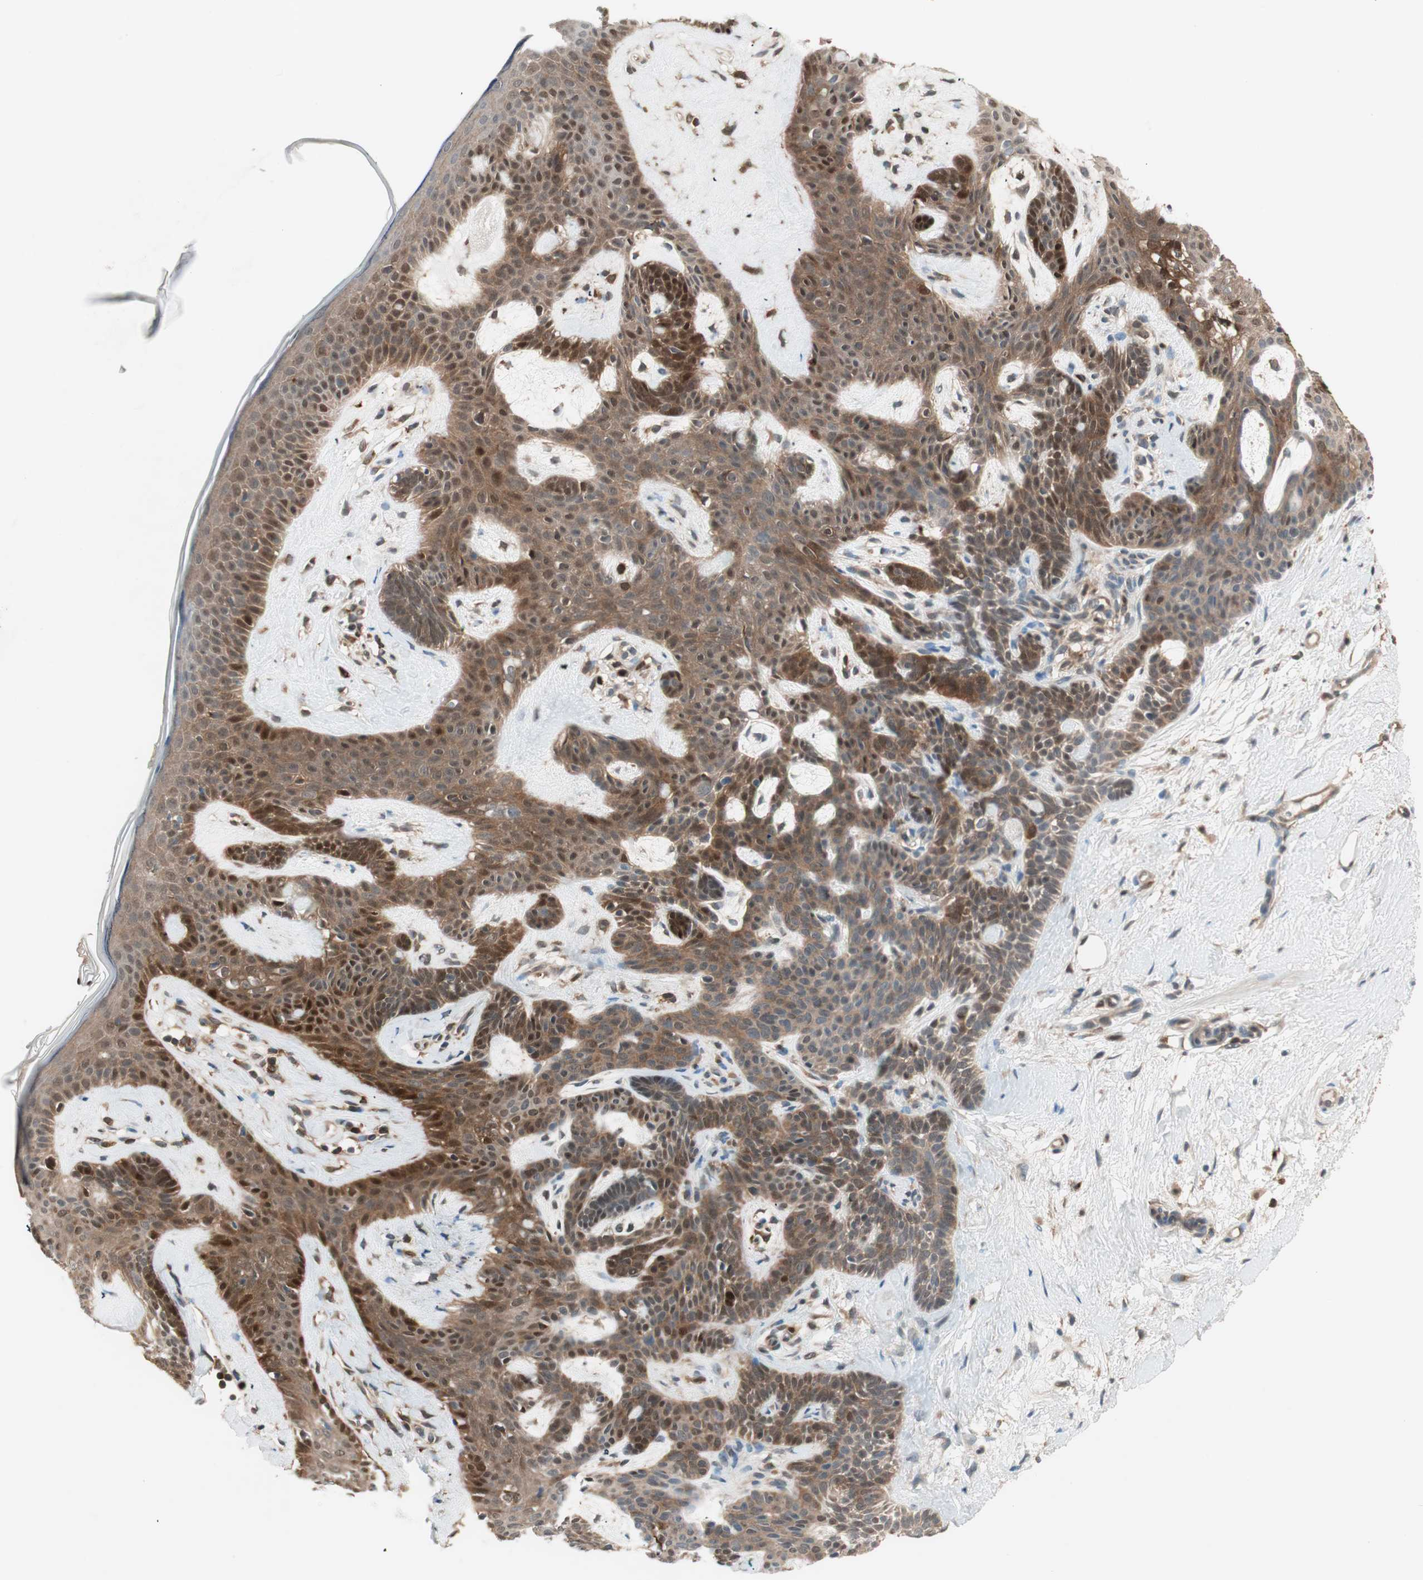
{"staining": {"intensity": "strong", "quantity": ">75%", "location": "cytoplasmic/membranous,nuclear"}, "tissue": "skin cancer", "cell_type": "Tumor cells", "image_type": "cancer", "snomed": [{"axis": "morphology", "description": "Developmental malformation"}, {"axis": "morphology", "description": "Basal cell carcinoma"}, {"axis": "topography", "description": "Skin"}], "caption": "Skin cancer tissue shows strong cytoplasmic/membranous and nuclear staining in about >75% of tumor cells, visualized by immunohistochemistry. (Brightfield microscopy of DAB IHC at high magnification).", "gene": "GALT", "patient": {"sex": "female", "age": 62}}